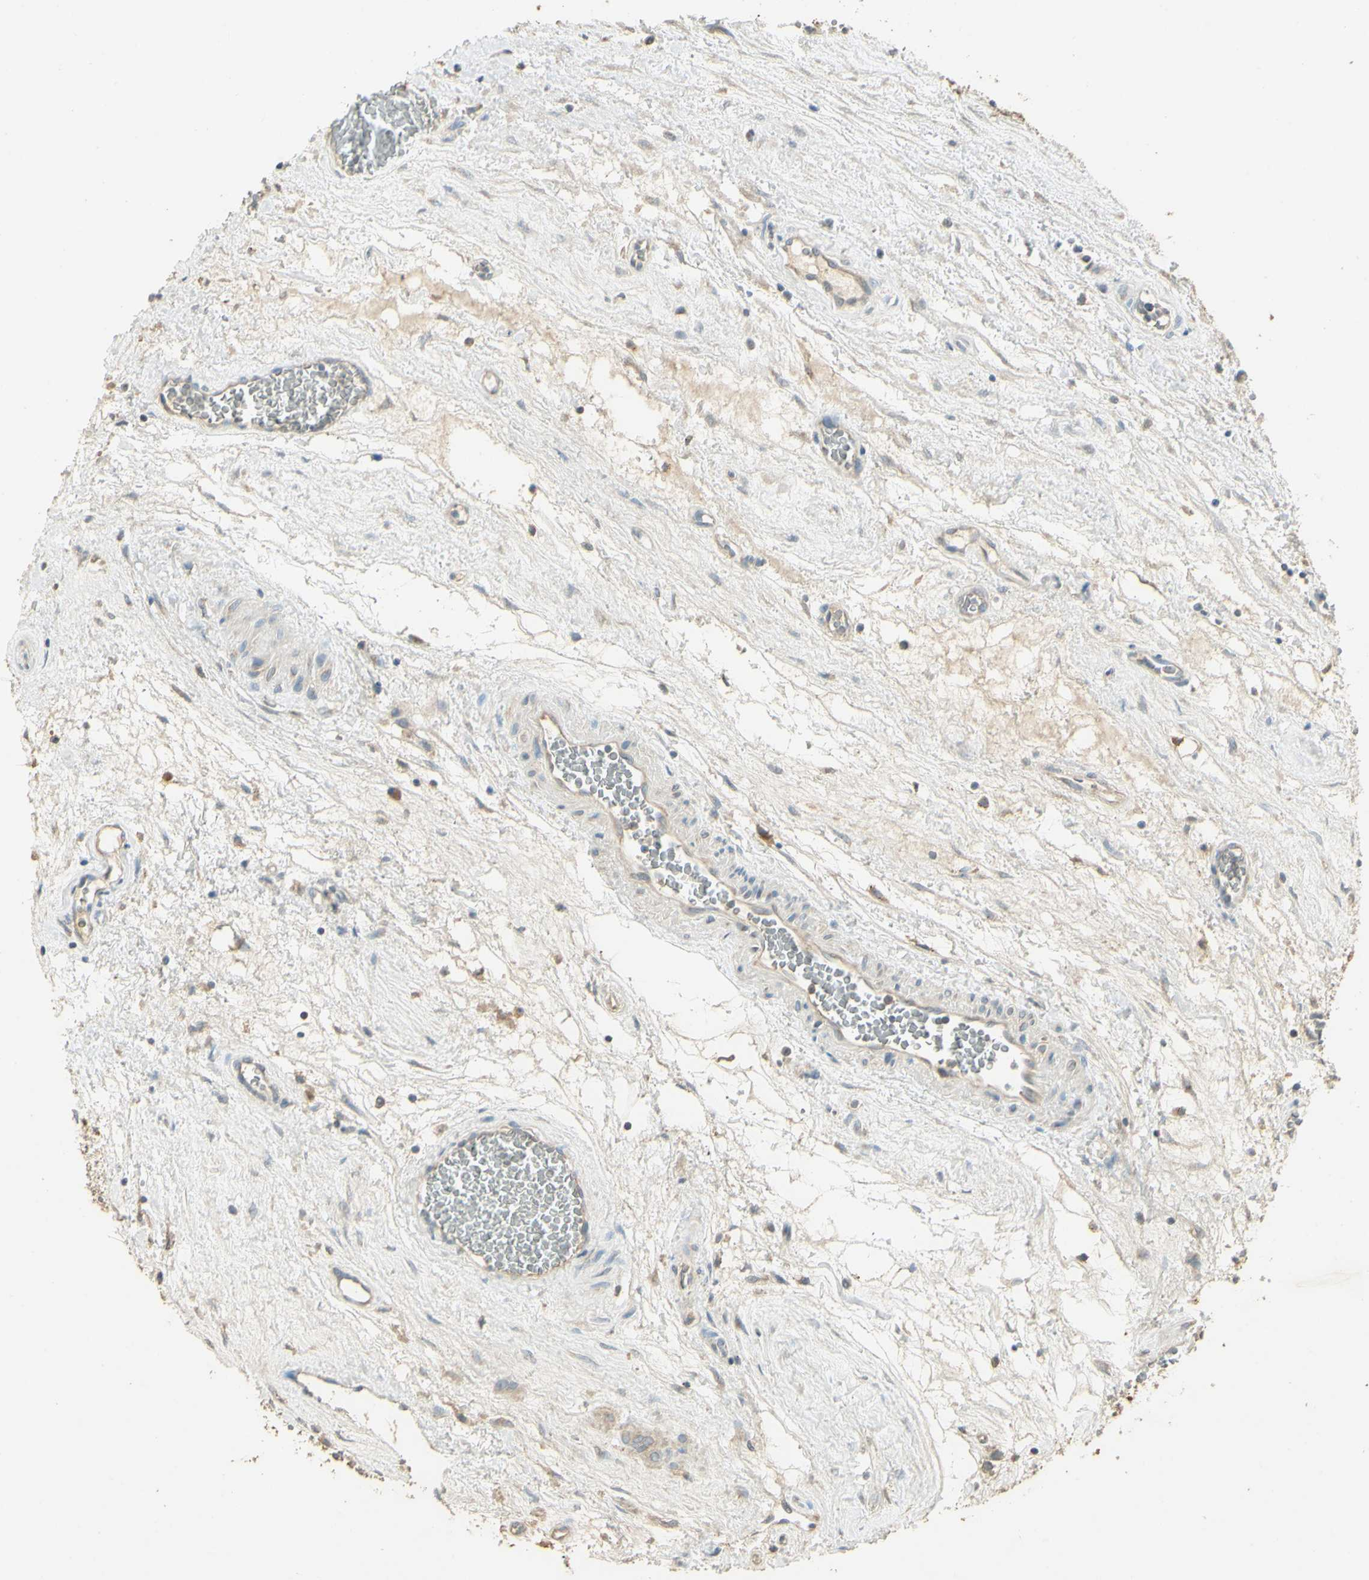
{"staining": {"intensity": "weak", "quantity": "25%-75%", "location": "cytoplasmic/membranous"}, "tissue": "testis cancer", "cell_type": "Tumor cells", "image_type": "cancer", "snomed": [{"axis": "morphology", "description": "Seminoma, NOS"}, {"axis": "topography", "description": "Testis"}], "caption": "The image shows a brown stain indicating the presence of a protein in the cytoplasmic/membranous of tumor cells in testis cancer.", "gene": "UXS1", "patient": {"sex": "male", "age": 71}}